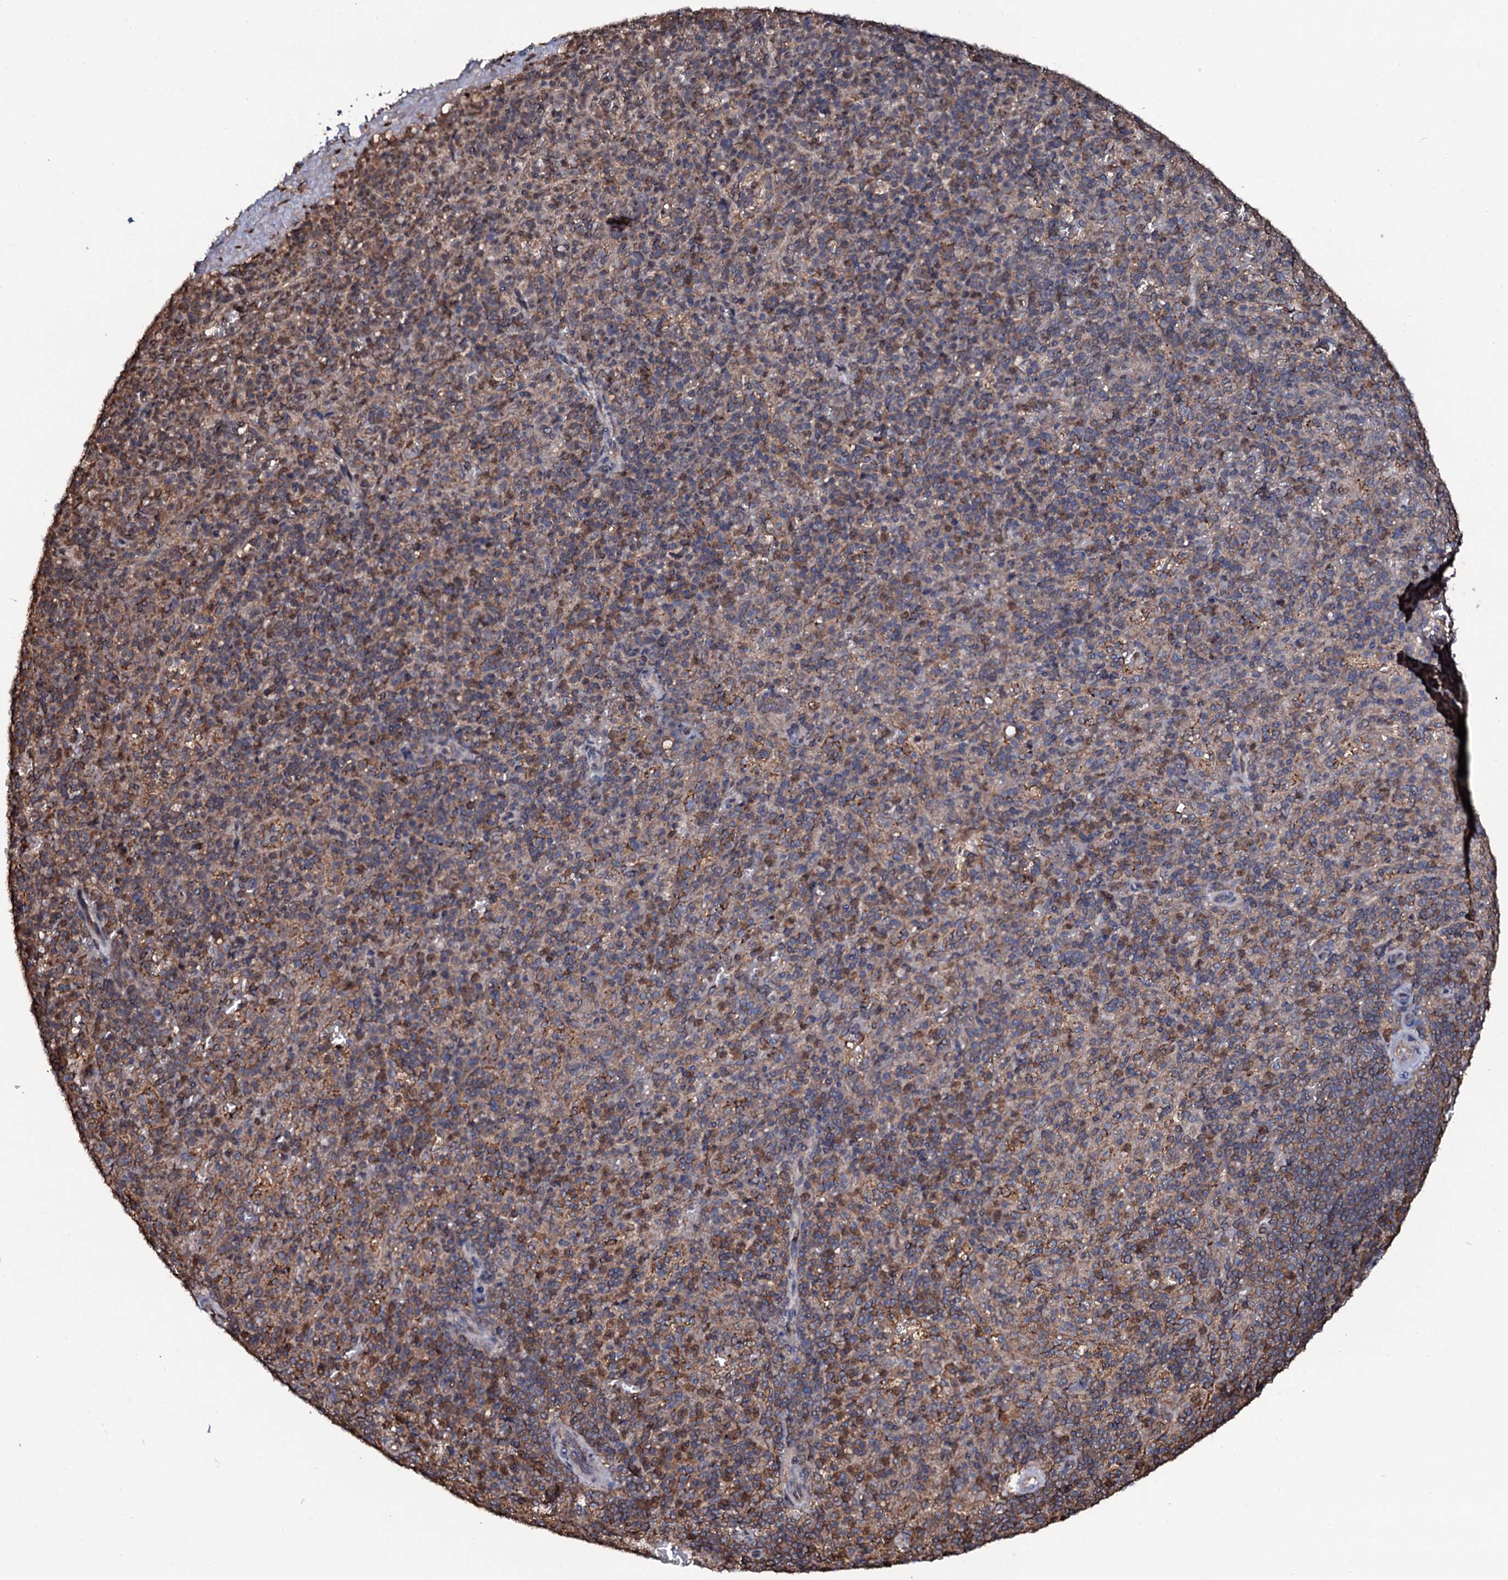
{"staining": {"intensity": "moderate", "quantity": "25%-75%", "location": "cytoplasmic/membranous"}, "tissue": "spleen", "cell_type": "Cells in red pulp", "image_type": "normal", "snomed": [{"axis": "morphology", "description": "Normal tissue, NOS"}, {"axis": "topography", "description": "Spleen"}], "caption": "There is medium levels of moderate cytoplasmic/membranous expression in cells in red pulp of unremarkable spleen, as demonstrated by immunohistochemical staining (brown color).", "gene": "COG6", "patient": {"sex": "male", "age": 82}}